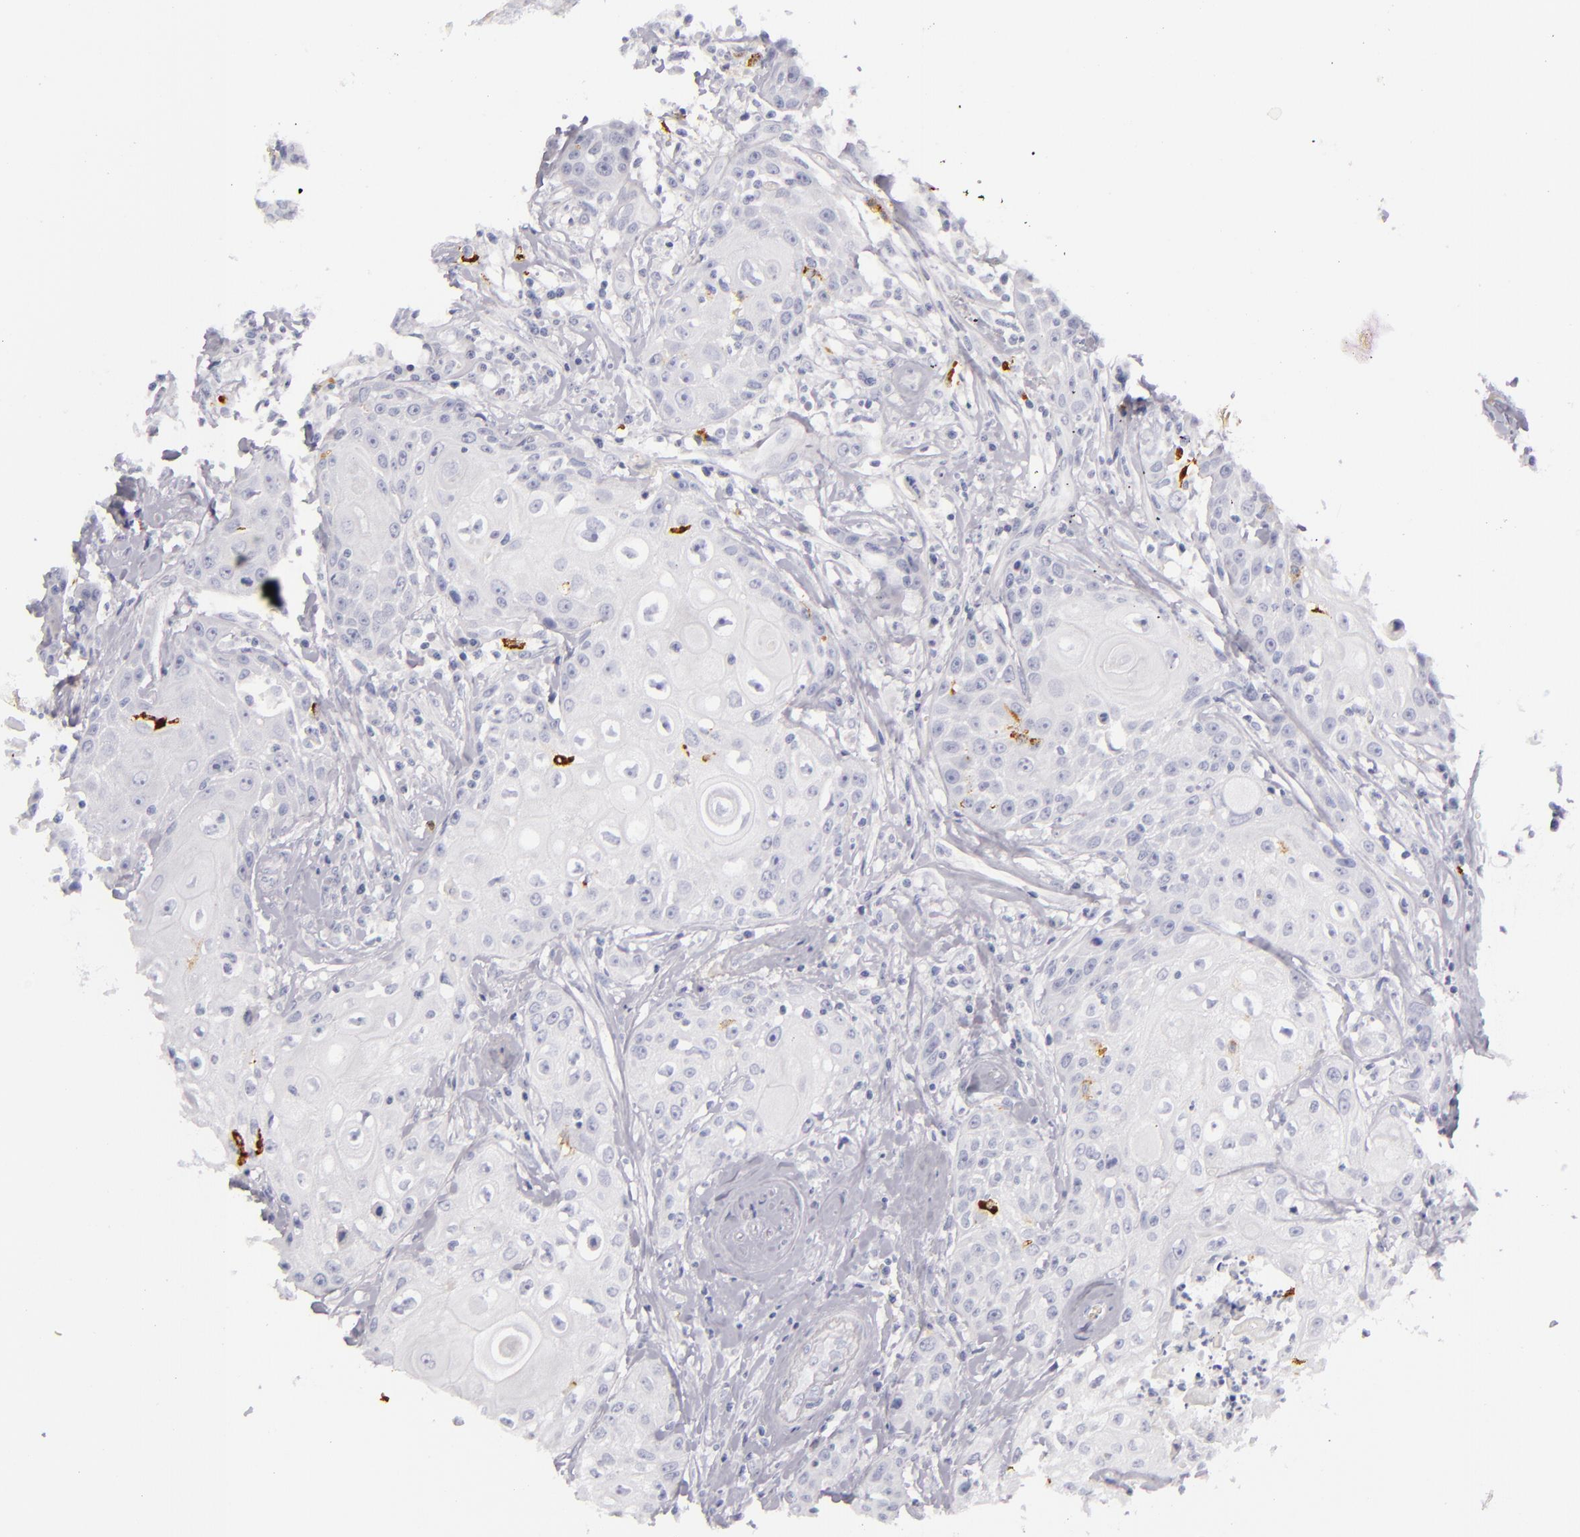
{"staining": {"intensity": "negative", "quantity": "none", "location": "none"}, "tissue": "head and neck cancer", "cell_type": "Tumor cells", "image_type": "cancer", "snomed": [{"axis": "morphology", "description": "Squamous cell carcinoma, NOS"}, {"axis": "topography", "description": "Oral tissue"}, {"axis": "topography", "description": "Head-Neck"}], "caption": "Immunohistochemistry of human squamous cell carcinoma (head and neck) reveals no staining in tumor cells.", "gene": "CD207", "patient": {"sex": "female", "age": 82}}